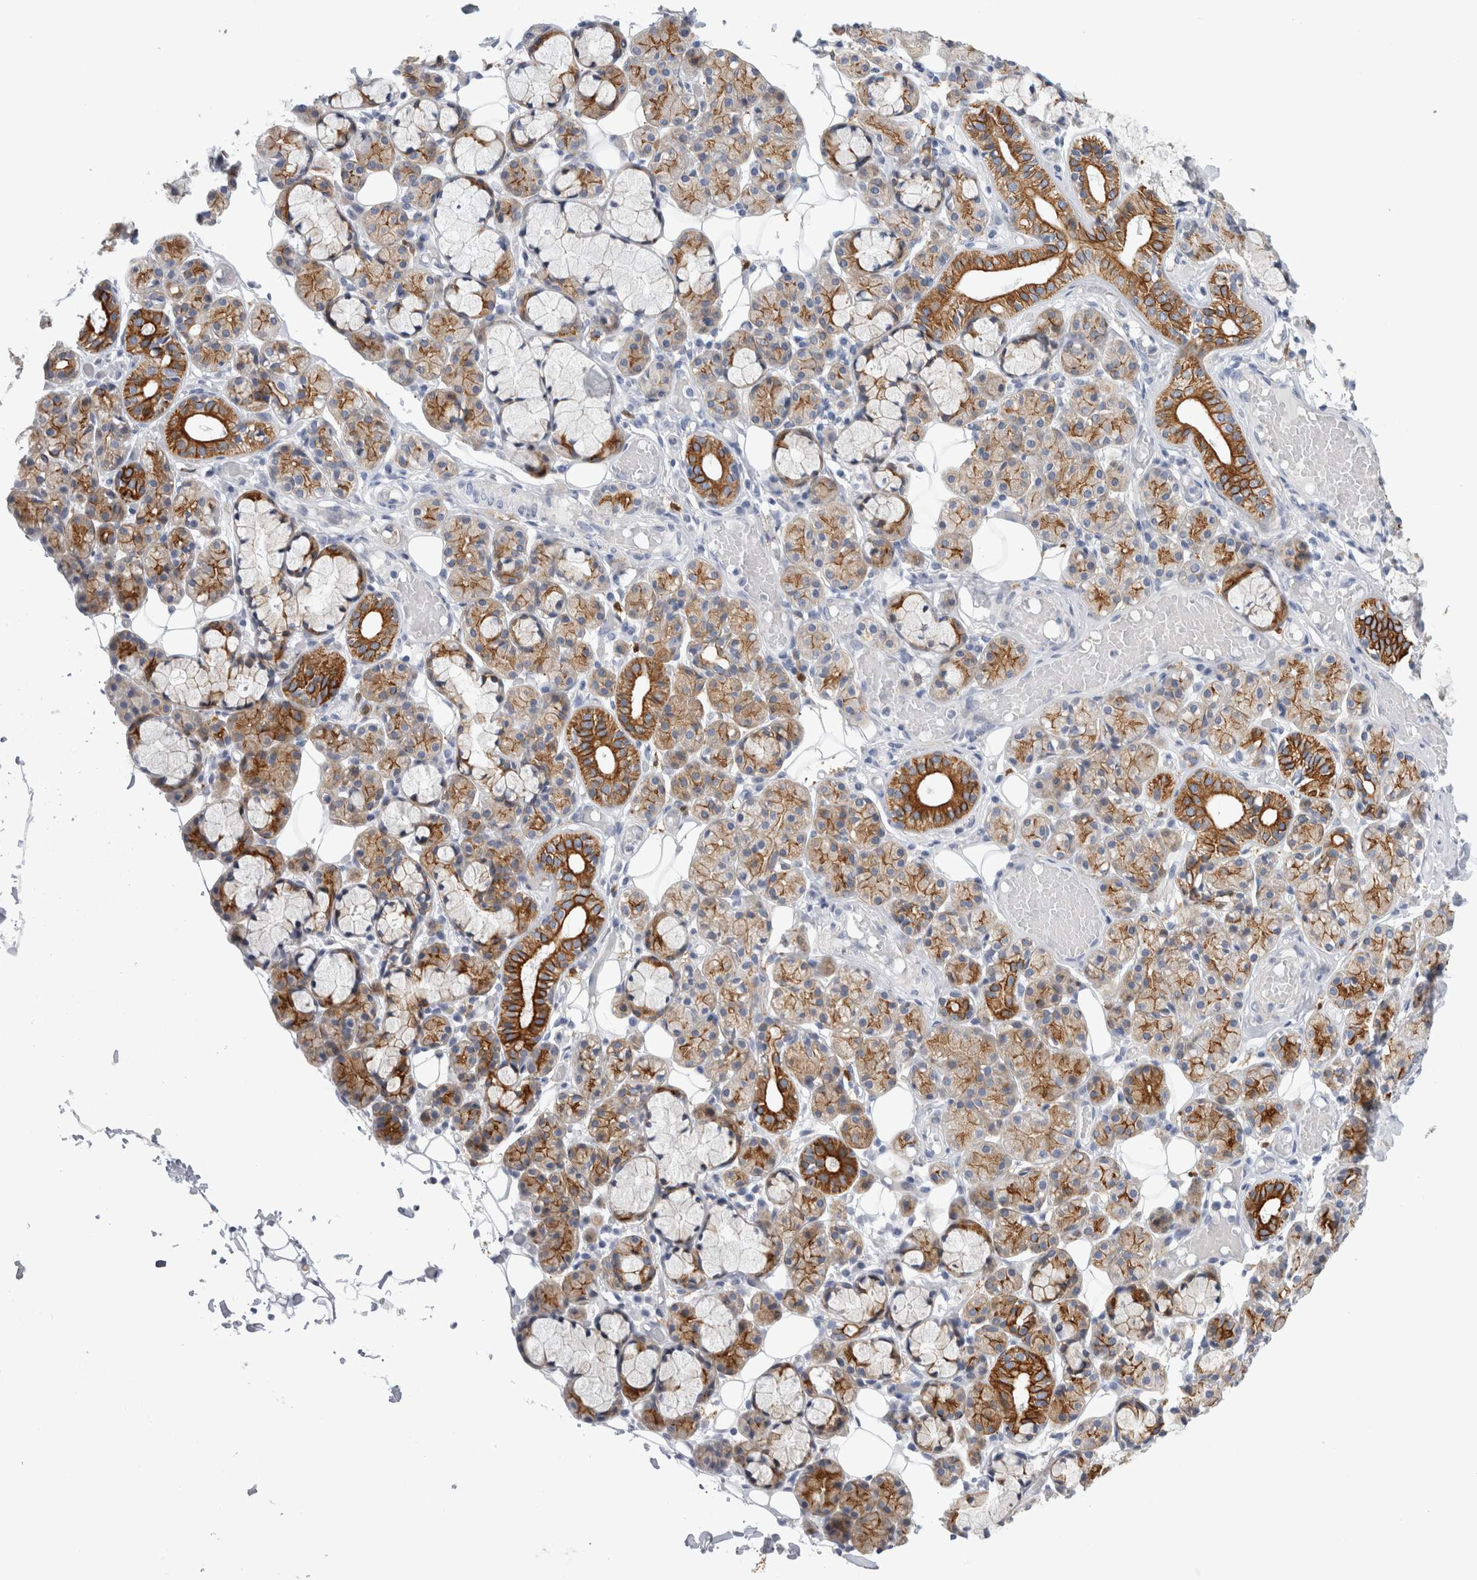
{"staining": {"intensity": "strong", "quantity": "25%-75%", "location": "cytoplasmic/membranous"}, "tissue": "salivary gland", "cell_type": "Glandular cells", "image_type": "normal", "snomed": [{"axis": "morphology", "description": "Normal tissue, NOS"}, {"axis": "topography", "description": "Salivary gland"}], "caption": "IHC photomicrograph of unremarkable salivary gland: salivary gland stained using IHC reveals high levels of strong protein expression localized specifically in the cytoplasmic/membranous of glandular cells, appearing as a cytoplasmic/membranous brown color.", "gene": "SLC20A2", "patient": {"sex": "male", "age": 63}}